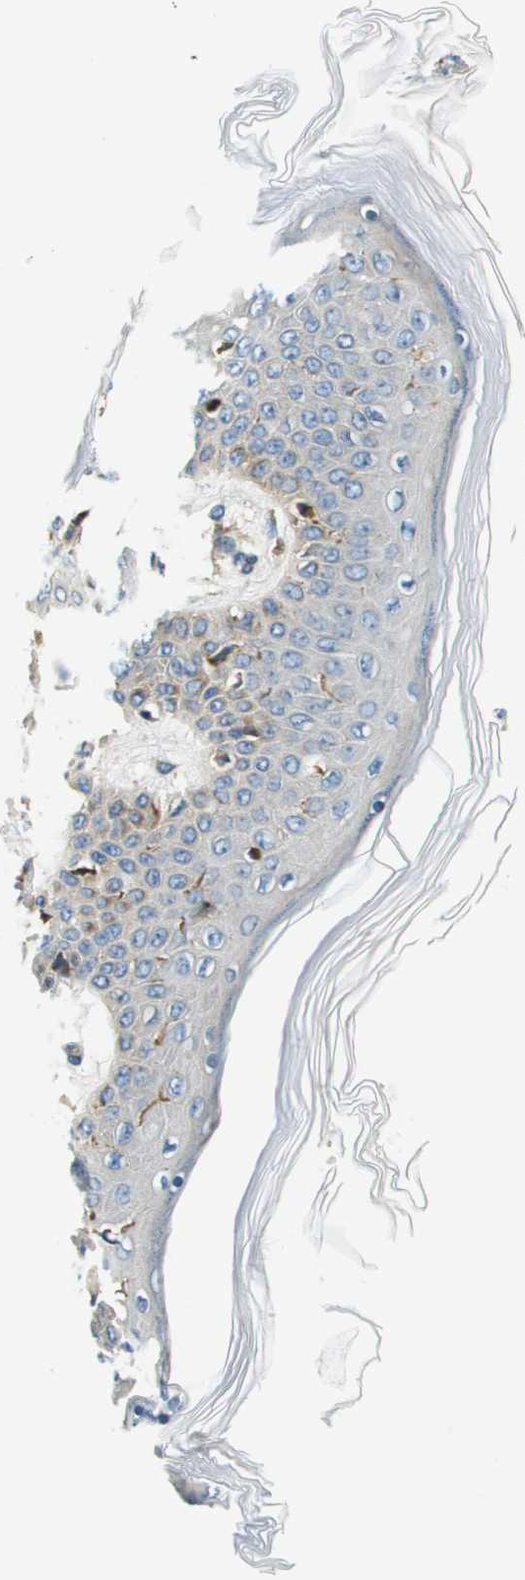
{"staining": {"intensity": "moderate", "quantity": ">75%", "location": "cytoplasmic/membranous"}, "tissue": "skin", "cell_type": "Fibroblasts", "image_type": "normal", "snomed": [{"axis": "morphology", "description": "Normal tissue, NOS"}, {"axis": "topography", "description": "Skin"}], "caption": "Immunohistochemical staining of normal skin demonstrates >75% levels of moderate cytoplasmic/membranous protein positivity in about >75% of fibroblasts. The staining was performed using DAB (3,3'-diaminobenzidine) to visualize the protein expression in brown, while the nuclei were stained in blue with hematoxylin (Magnification: 20x).", "gene": "CNPY3", "patient": {"sex": "male", "age": 53}}